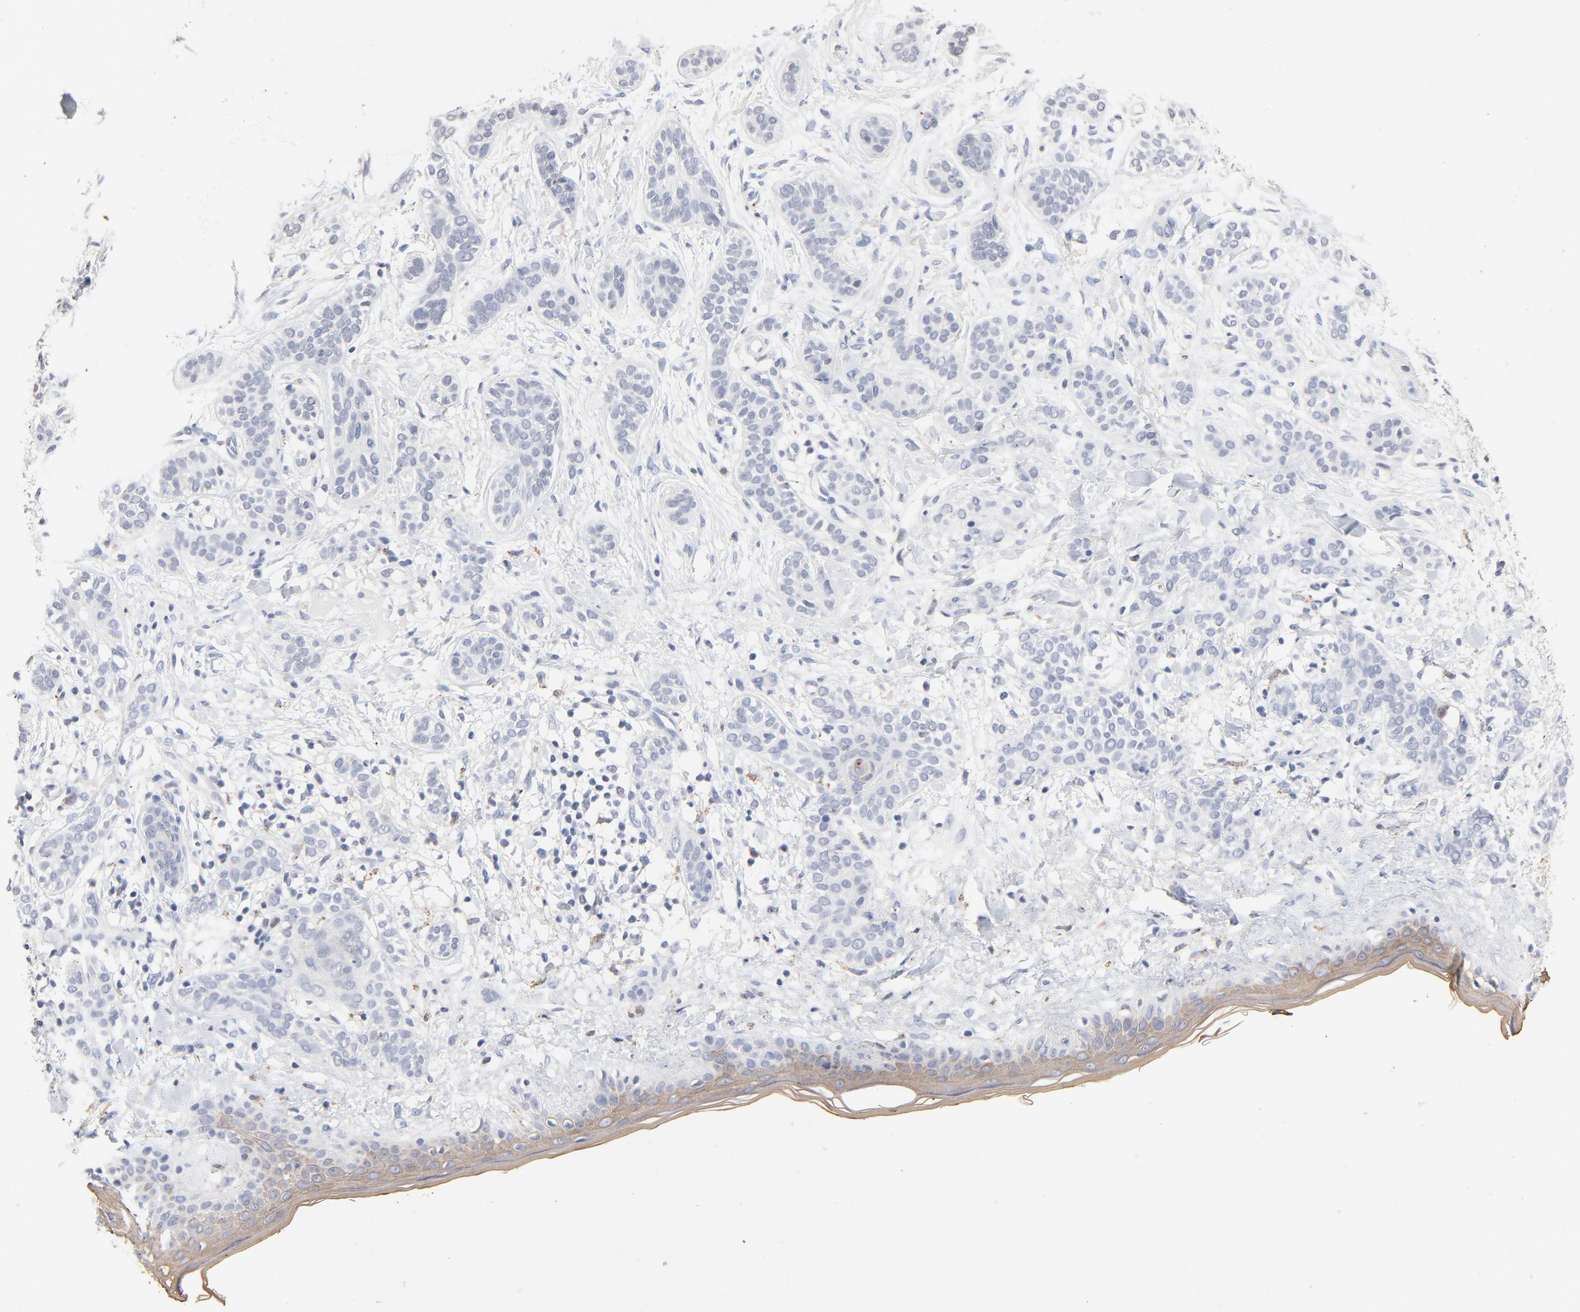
{"staining": {"intensity": "negative", "quantity": "none", "location": "none"}, "tissue": "skin cancer", "cell_type": "Tumor cells", "image_type": "cancer", "snomed": [{"axis": "morphology", "description": "Normal tissue, NOS"}, {"axis": "morphology", "description": "Basal cell carcinoma"}, {"axis": "topography", "description": "Skin"}], "caption": "This is a image of immunohistochemistry (IHC) staining of skin cancer (basal cell carcinoma), which shows no positivity in tumor cells. (Stains: DAB (3,3'-diaminobenzidine) immunohistochemistry with hematoxylin counter stain, Microscopy: brightfield microscopy at high magnification).", "gene": "AADAC", "patient": {"sex": "male", "age": 63}}